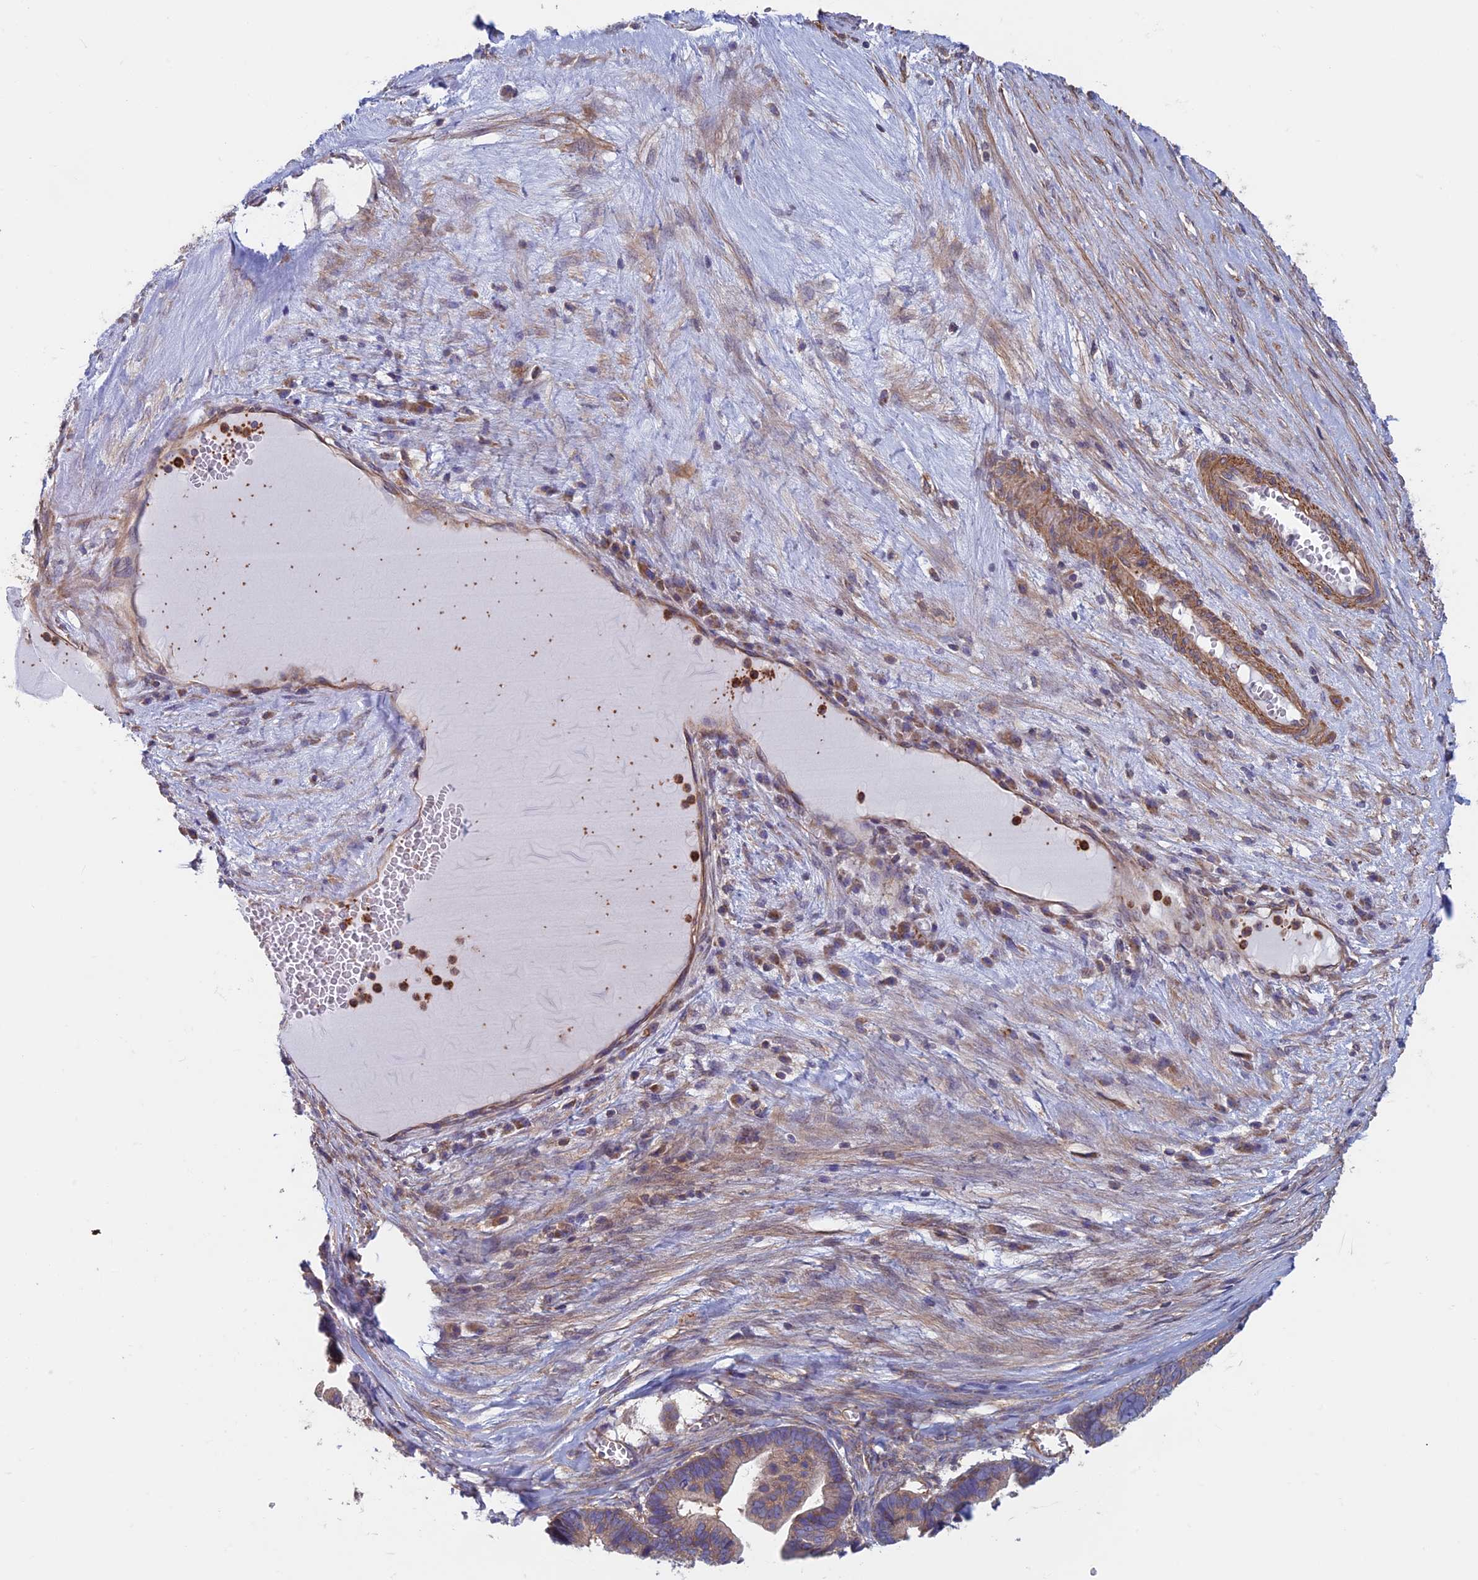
{"staining": {"intensity": "moderate", "quantity": ">75%", "location": "cytoplasmic/membranous"}, "tissue": "ovarian cancer", "cell_type": "Tumor cells", "image_type": "cancer", "snomed": [{"axis": "morphology", "description": "Cystadenocarcinoma, serous, NOS"}, {"axis": "topography", "description": "Ovary"}], "caption": "Immunohistochemistry (IHC) (DAB (3,3'-diaminobenzidine)) staining of ovarian cancer reveals moderate cytoplasmic/membranous protein staining in approximately >75% of tumor cells. (brown staining indicates protein expression, while blue staining denotes nuclei).", "gene": "DNM1L", "patient": {"sex": "female", "age": 56}}